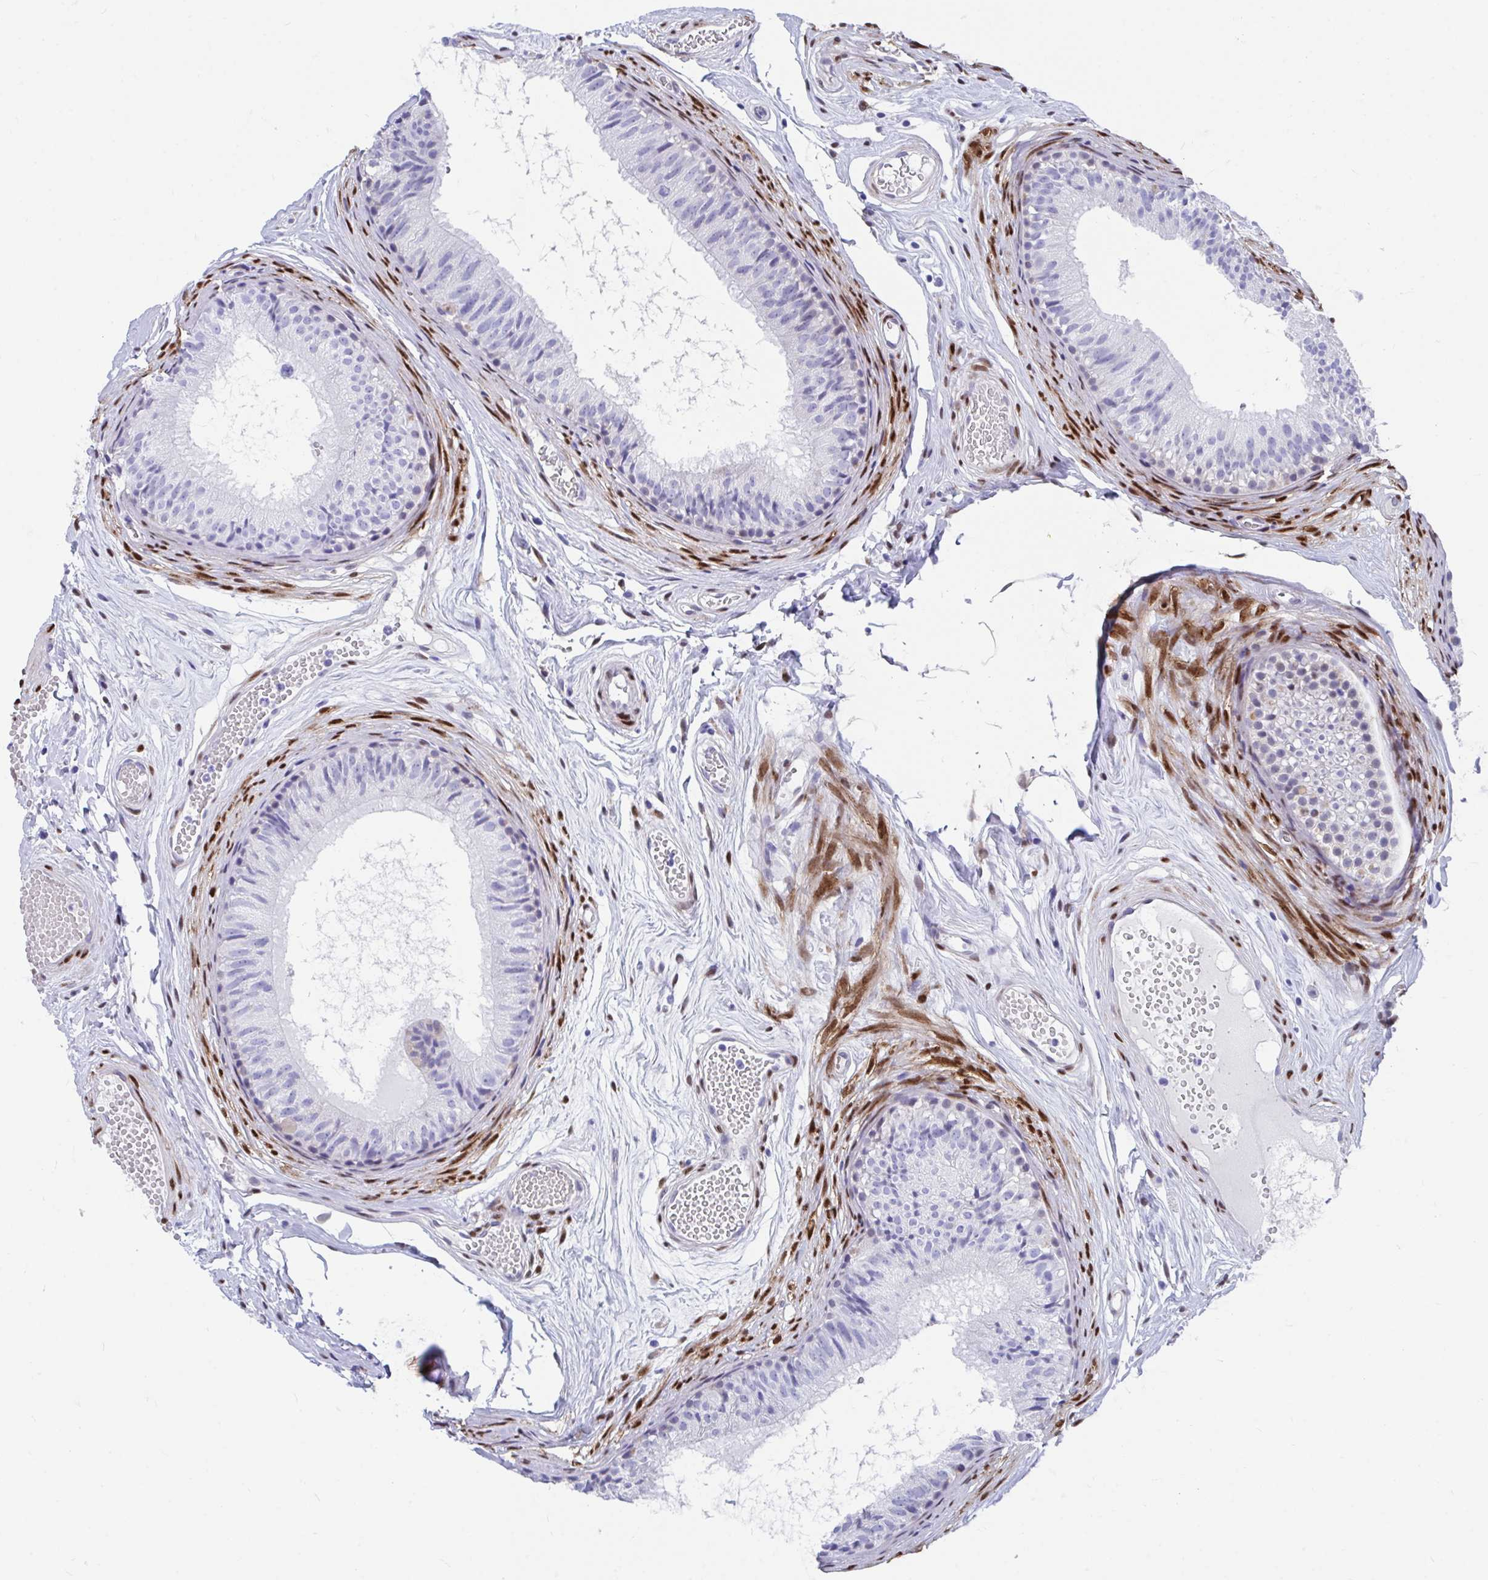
{"staining": {"intensity": "weak", "quantity": "<25%", "location": "cytoplasmic/membranous"}, "tissue": "epididymis", "cell_type": "Glandular cells", "image_type": "normal", "snomed": [{"axis": "morphology", "description": "Normal tissue, NOS"}, {"axis": "morphology", "description": "Seminoma, NOS"}, {"axis": "topography", "description": "Testis"}, {"axis": "topography", "description": "Epididymis"}], "caption": "Immunohistochemistry of benign epididymis exhibits no positivity in glandular cells.", "gene": "RBPMS", "patient": {"sex": "male", "age": 34}}